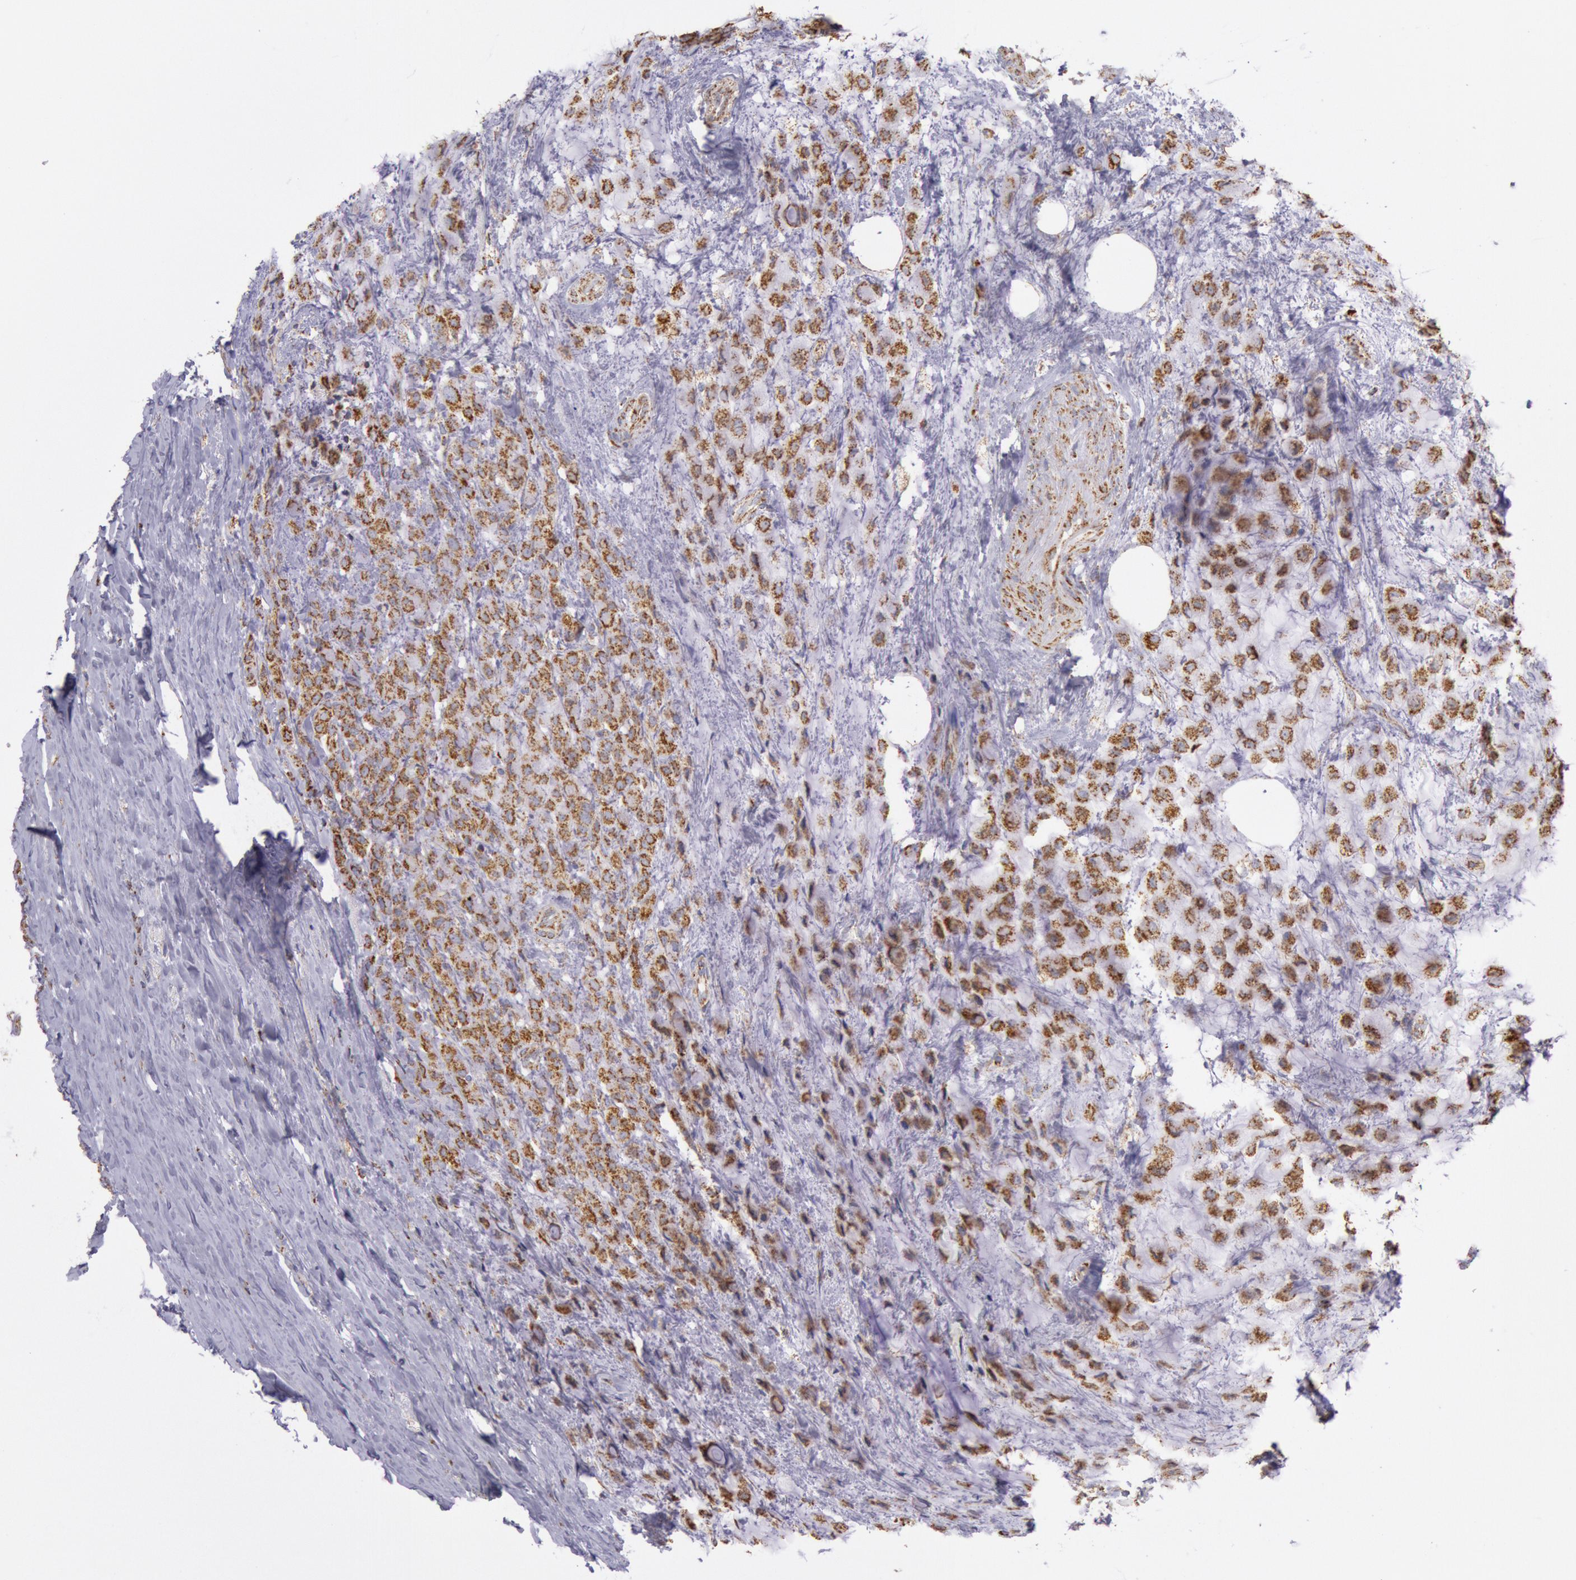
{"staining": {"intensity": "moderate", "quantity": ">75%", "location": "cytoplasmic/membranous"}, "tissue": "breast cancer", "cell_type": "Tumor cells", "image_type": "cancer", "snomed": [{"axis": "morphology", "description": "Lobular carcinoma"}, {"axis": "topography", "description": "Breast"}], "caption": "Immunohistochemistry (IHC) micrograph of breast lobular carcinoma stained for a protein (brown), which reveals medium levels of moderate cytoplasmic/membranous staining in about >75% of tumor cells.", "gene": "CYC1", "patient": {"sex": "female", "age": 85}}